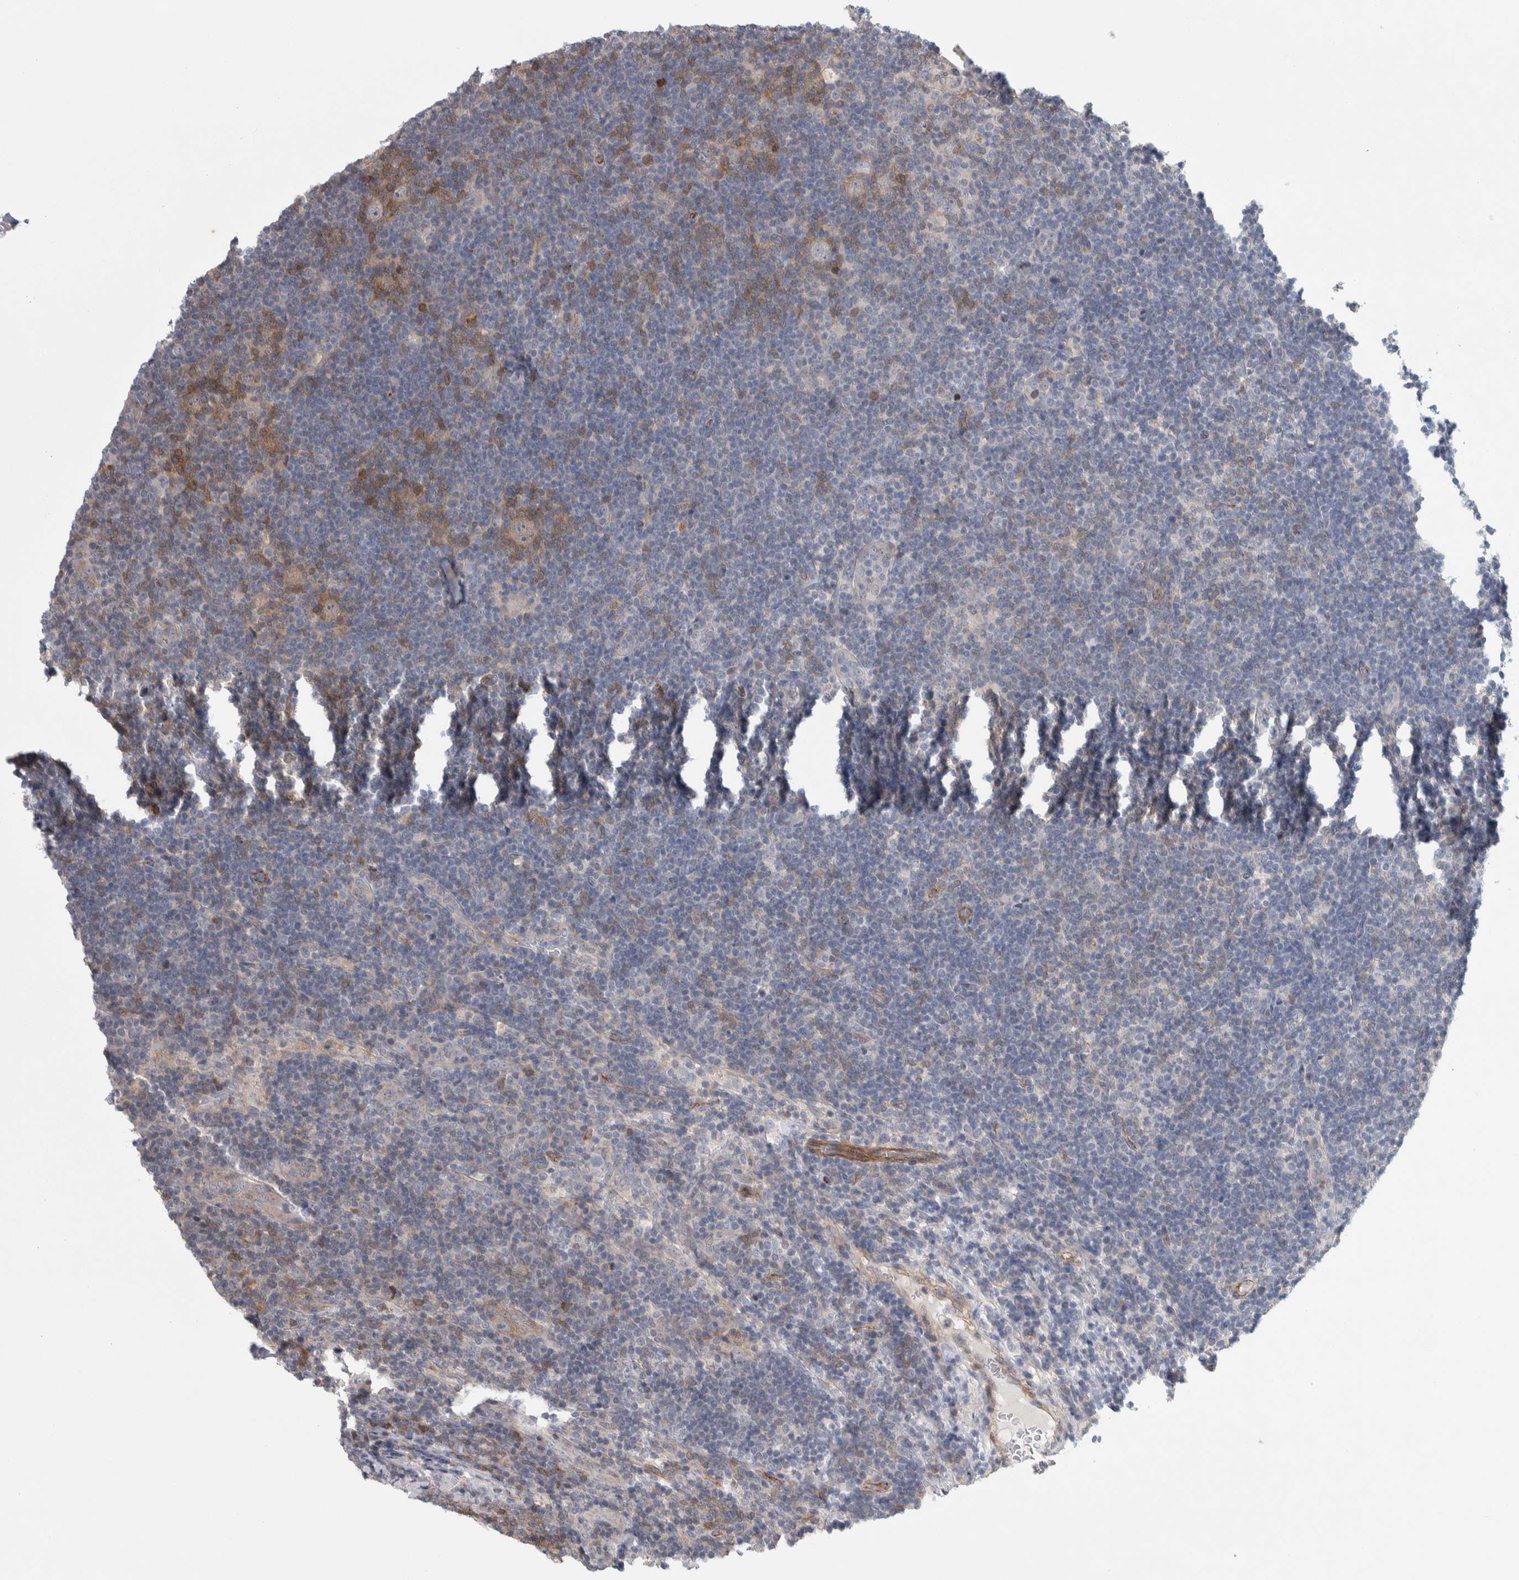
{"staining": {"intensity": "weak", "quantity": "<25%", "location": "cytoplasmic/membranous"}, "tissue": "lymphoma", "cell_type": "Tumor cells", "image_type": "cancer", "snomed": [{"axis": "morphology", "description": "Hodgkin's disease, NOS"}, {"axis": "topography", "description": "Lymph node"}], "caption": "Immunohistochemistry (IHC) image of lymphoma stained for a protein (brown), which exhibits no expression in tumor cells. The staining is performed using DAB (3,3'-diaminobenzidine) brown chromogen with nuclei counter-stained in using hematoxylin.", "gene": "ZNF862", "patient": {"sex": "female", "age": 57}}